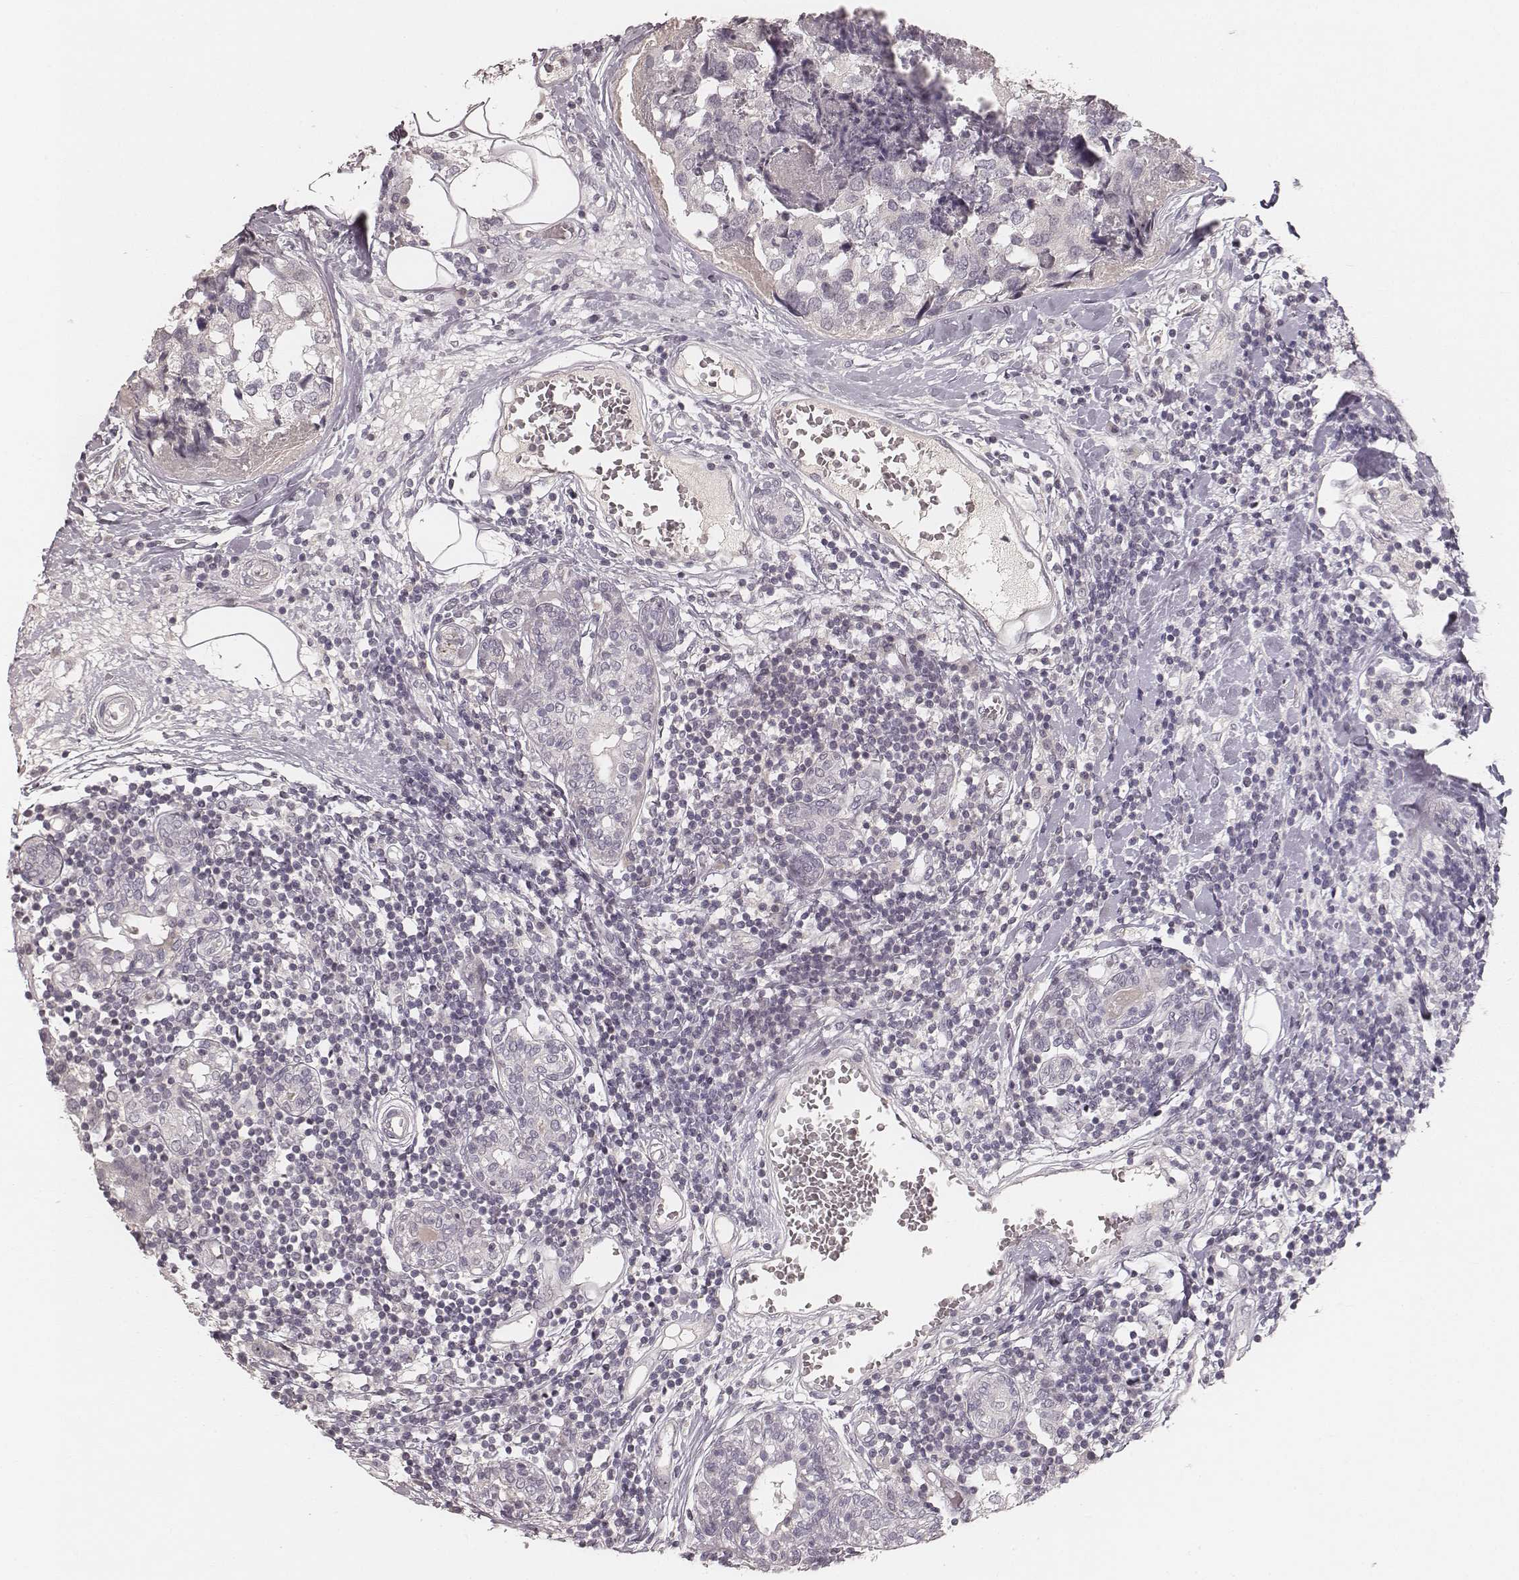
{"staining": {"intensity": "negative", "quantity": "none", "location": "none"}, "tissue": "breast cancer", "cell_type": "Tumor cells", "image_type": "cancer", "snomed": [{"axis": "morphology", "description": "Lobular carcinoma"}, {"axis": "topography", "description": "Breast"}], "caption": "A photomicrograph of human breast lobular carcinoma is negative for staining in tumor cells.", "gene": "MADCAM1", "patient": {"sex": "female", "age": 59}}